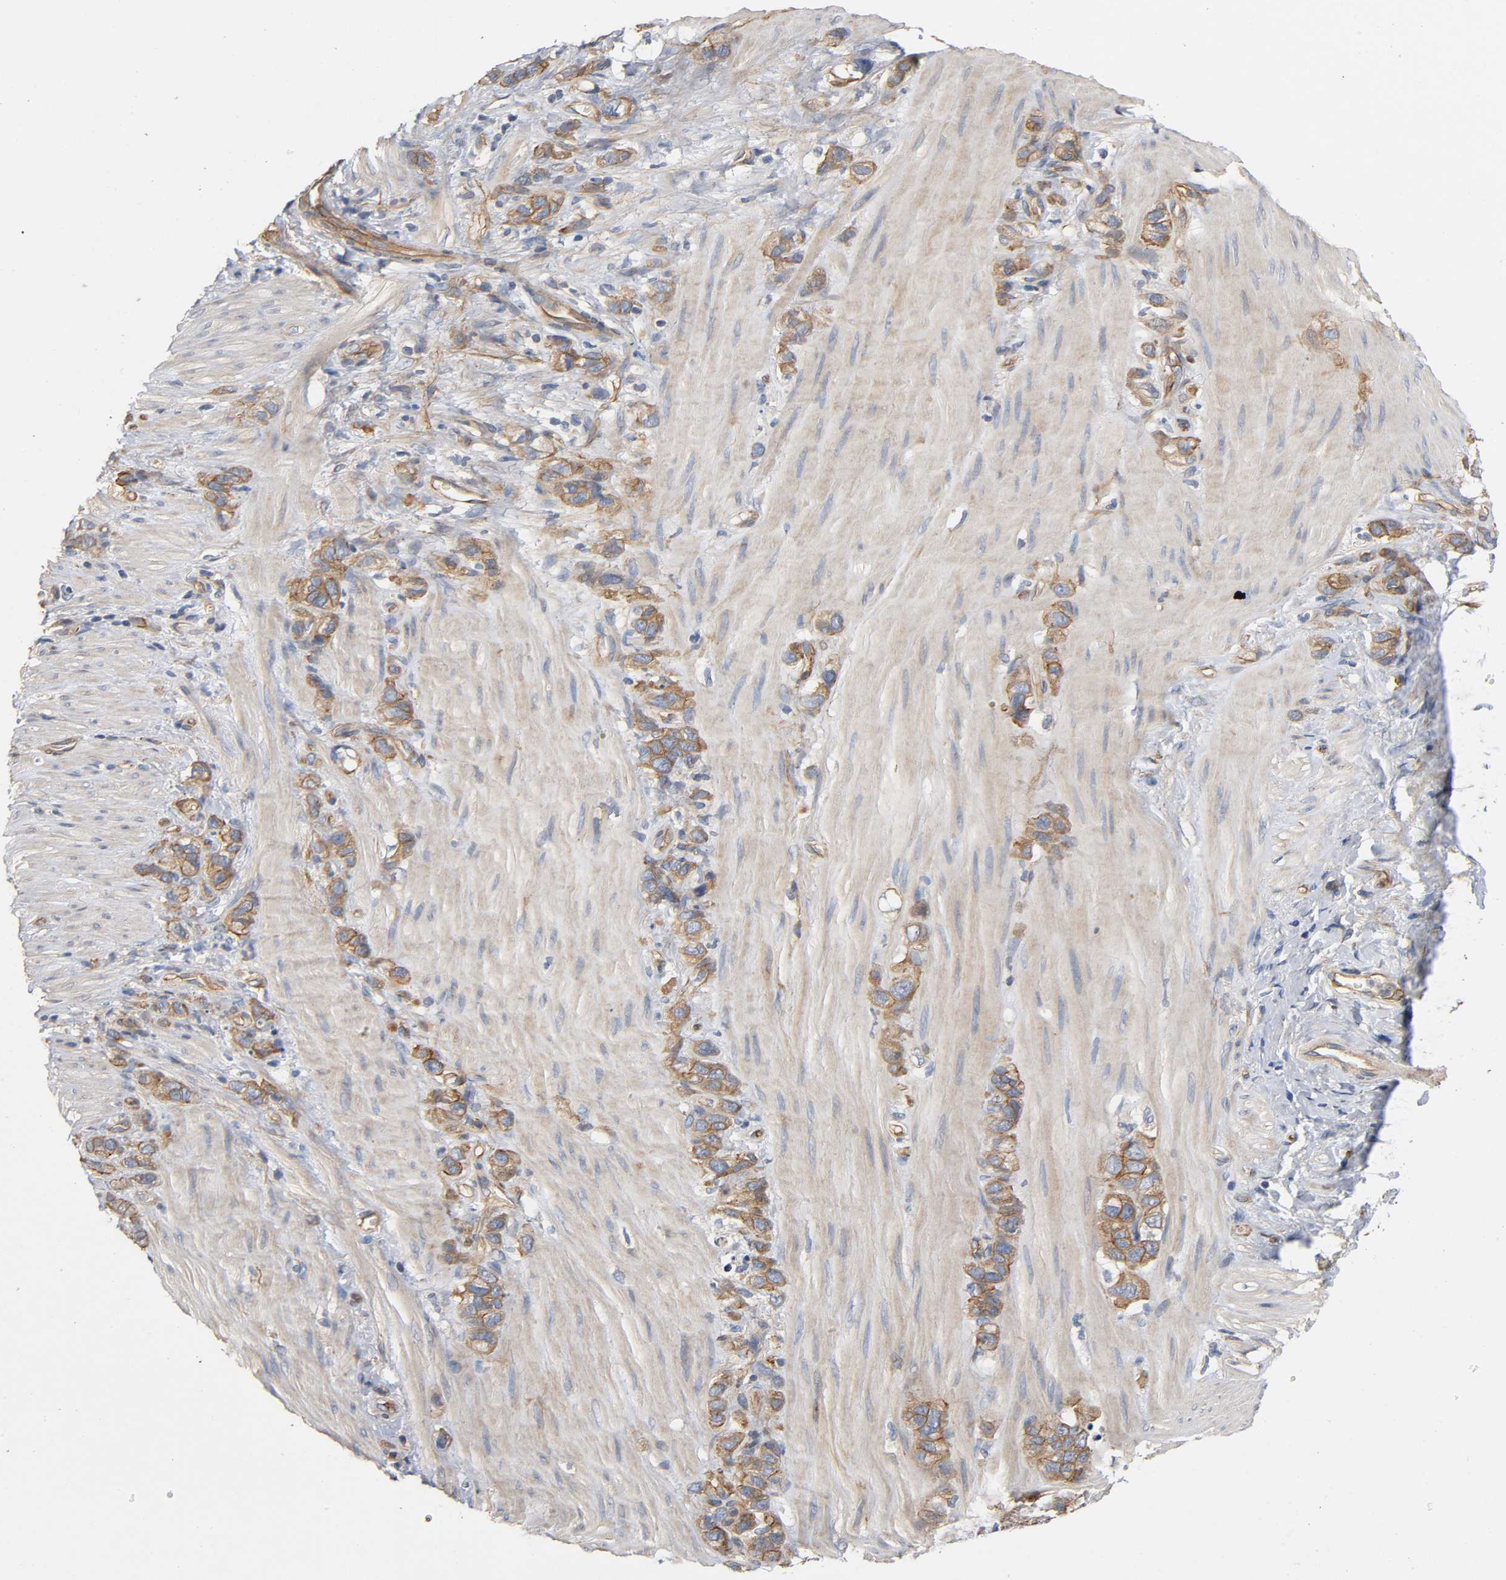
{"staining": {"intensity": "moderate", "quantity": ">75%", "location": "cytoplasmic/membranous"}, "tissue": "stomach cancer", "cell_type": "Tumor cells", "image_type": "cancer", "snomed": [{"axis": "morphology", "description": "Normal tissue, NOS"}, {"axis": "morphology", "description": "Adenocarcinoma, NOS"}, {"axis": "morphology", "description": "Adenocarcinoma, High grade"}, {"axis": "topography", "description": "Stomach, upper"}, {"axis": "topography", "description": "Stomach"}], "caption": "Moderate cytoplasmic/membranous expression is seen in approximately >75% of tumor cells in stomach cancer (adenocarcinoma). (IHC, brightfield microscopy, high magnification).", "gene": "MARS1", "patient": {"sex": "female", "age": 65}}